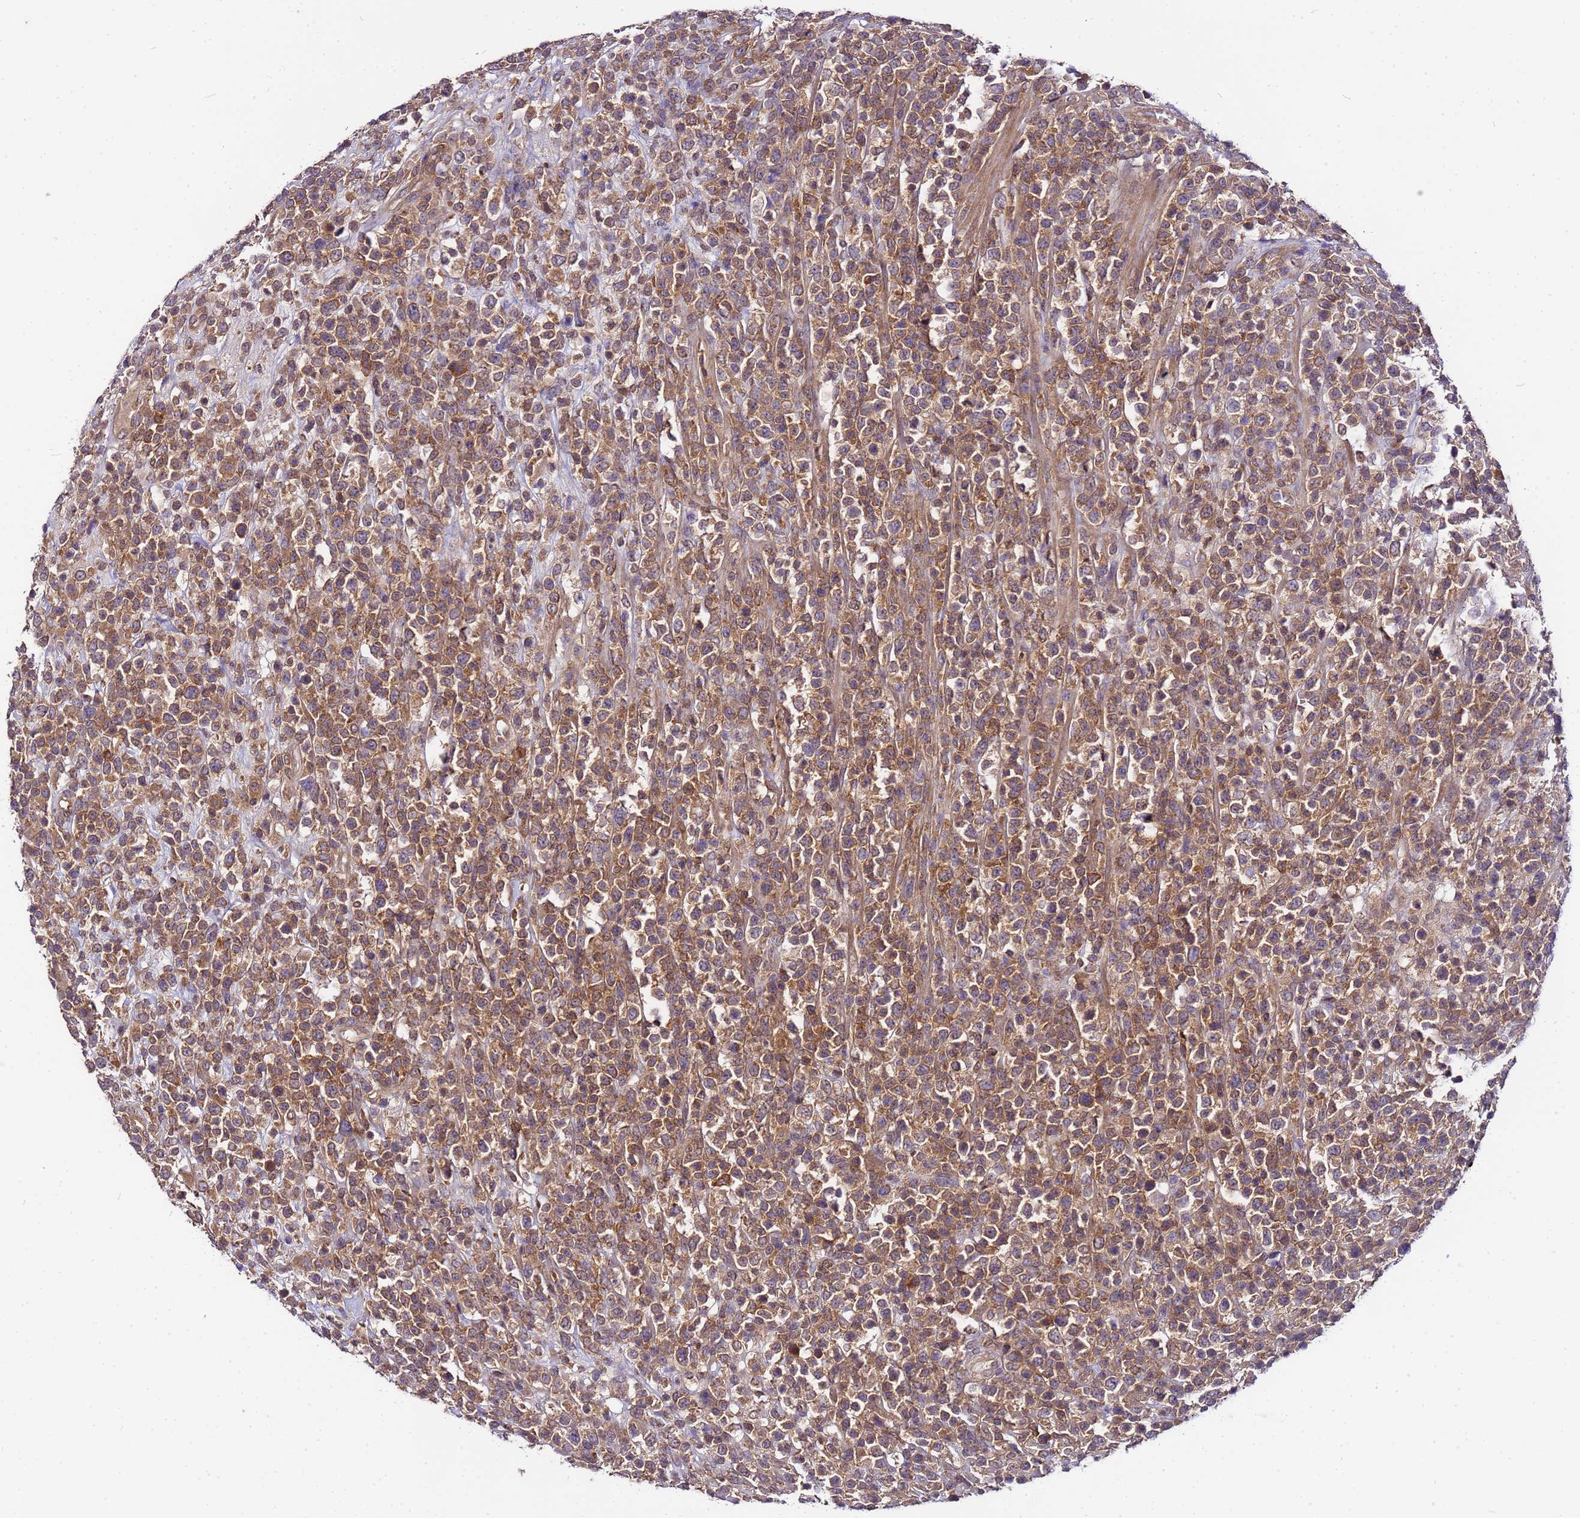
{"staining": {"intensity": "moderate", "quantity": ">75%", "location": "cytoplasmic/membranous"}, "tissue": "lymphoma", "cell_type": "Tumor cells", "image_type": "cancer", "snomed": [{"axis": "morphology", "description": "Malignant lymphoma, non-Hodgkin's type, High grade"}, {"axis": "topography", "description": "Colon"}], "caption": "High-magnification brightfield microscopy of lymphoma stained with DAB (3,3'-diaminobenzidine) (brown) and counterstained with hematoxylin (blue). tumor cells exhibit moderate cytoplasmic/membranous staining is present in about>75% of cells.", "gene": "GSPT2", "patient": {"sex": "female", "age": 53}}